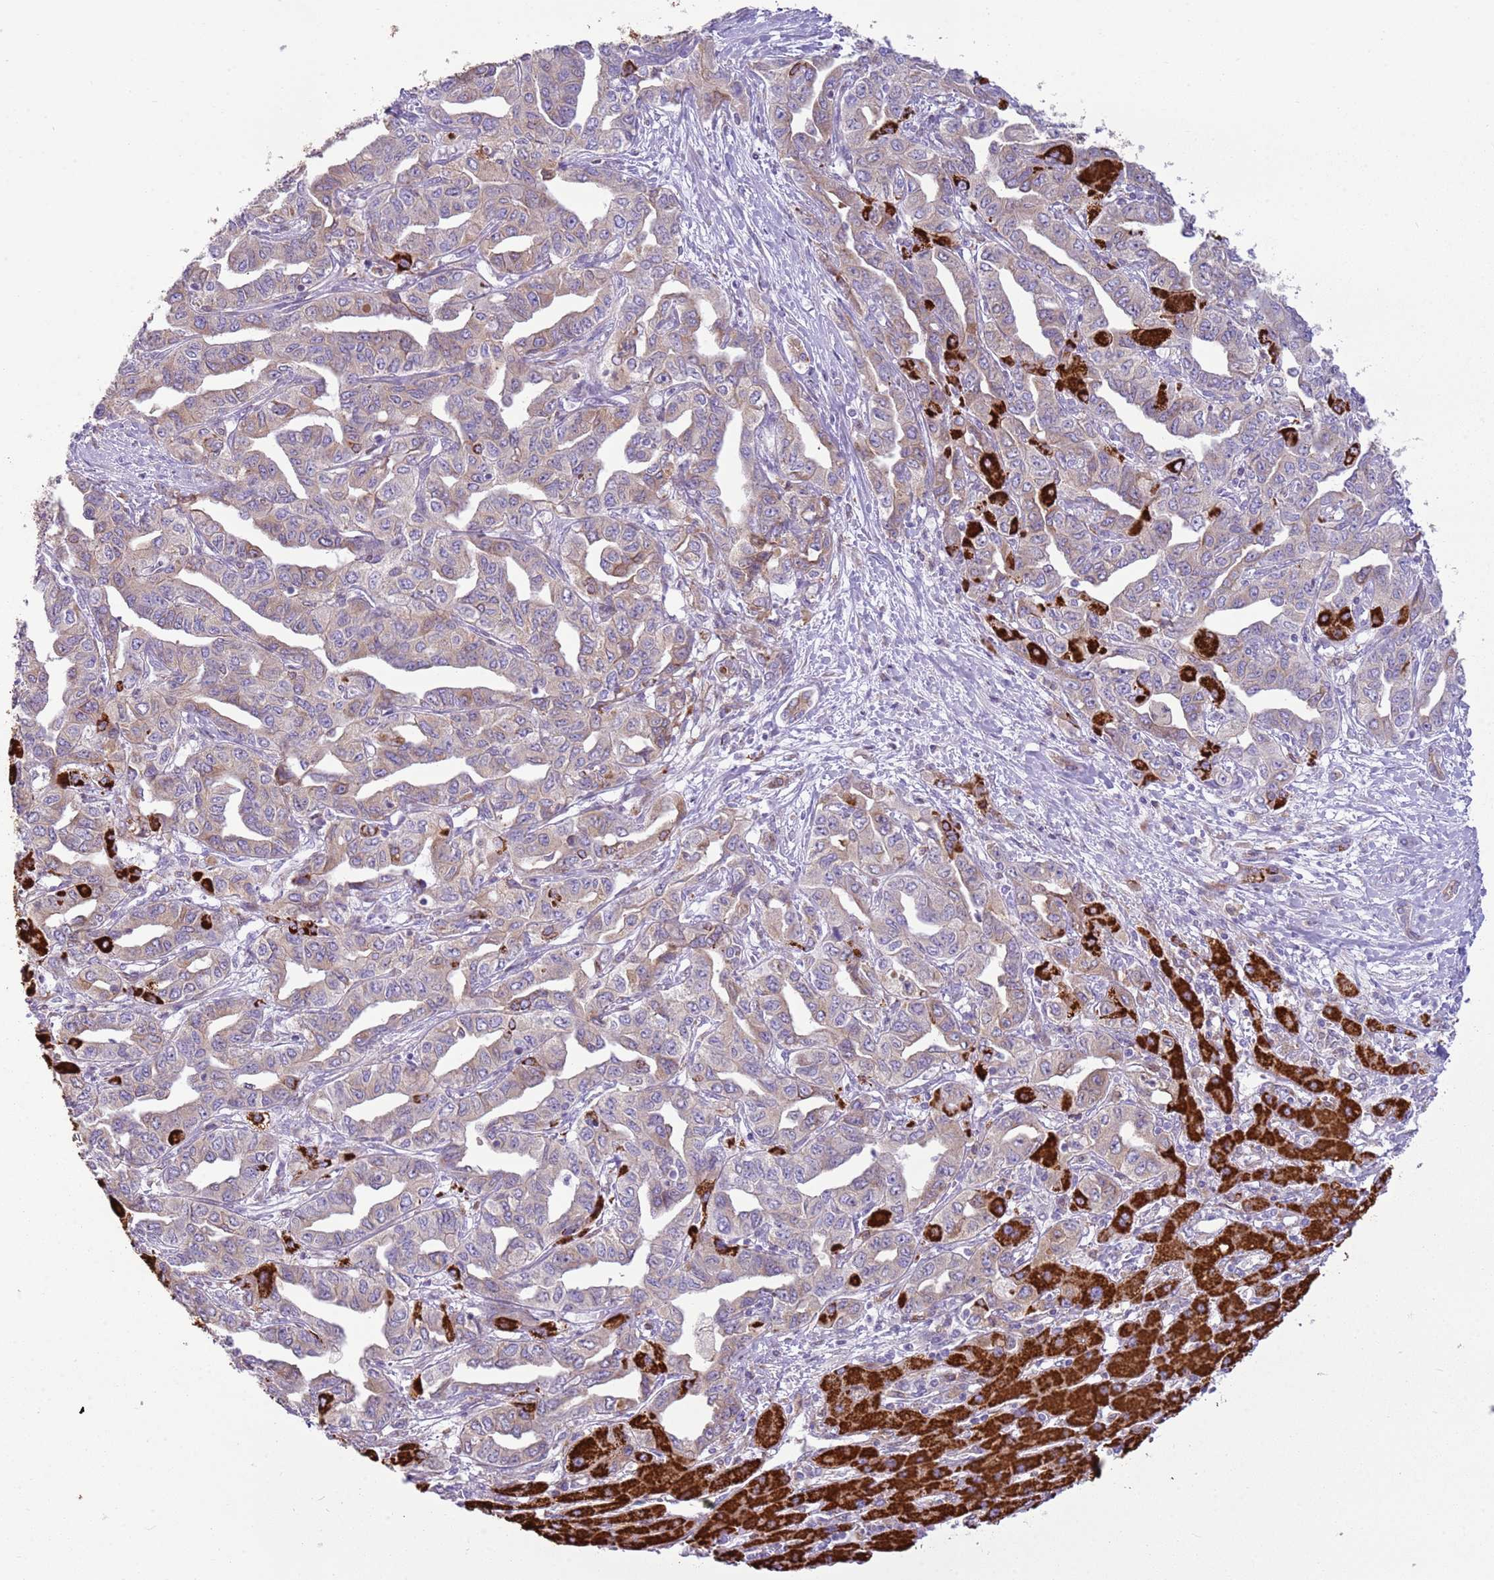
{"staining": {"intensity": "strong", "quantity": "25%-75%", "location": "cytoplasmic/membranous"}, "tissue": "liver cancer", "cell_type": "Tumor cells", "image_type": "cancer", "snomed": [{"axis": "morphology", "description": "Cholangiocarcinoma"}, {"axis": "topography", "description": "Liver"}], "caption": "Liver cancer (cholangiocarcinoma) stained for a protein (brown) exhibits strong cytoplasmic/membranous positive positivity in approximately 25%-75% of tumor cells.", "gene": "OAF", "patient": {"sex": "male", "age": 59}}